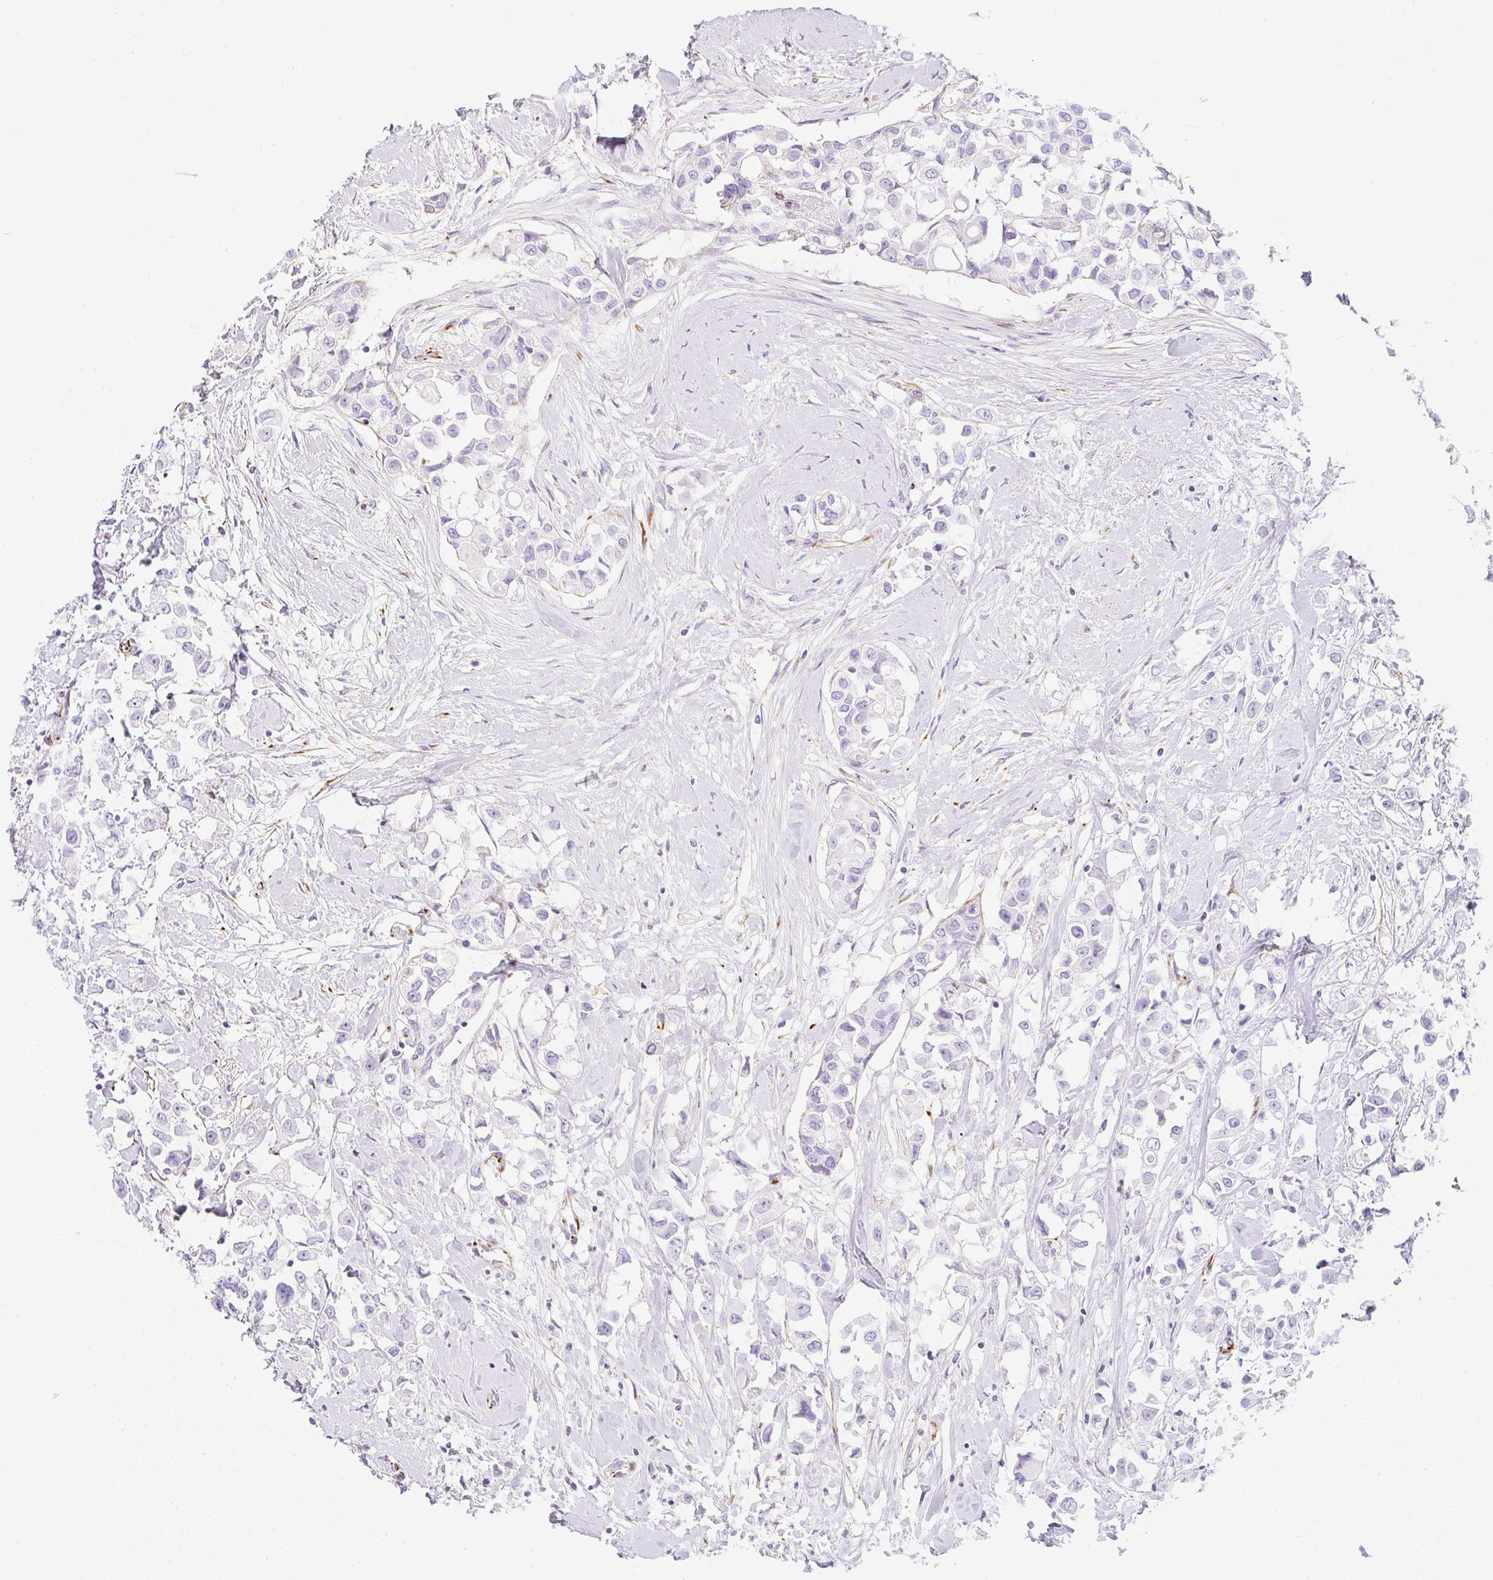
{"staining": {"intensity": "negative", "quantity": "none", "location": "none"}, "tissue": "breast cancer", "cell_type": "Tumor cells", "image_type": "cancer", "snomed": [{"axis": "morphology", "description": "Duct carcinoma"}, {"axis": "topography", "description": "Breast"}], "caption": "DAB (3,3'-diaminobenzidine) immunohistochemical staining of human breast invasive ductal carcinoma displays no significant positivity in tumor cells.", "gene": "ZNF689", "patient": {"sex": "female", "age": 61}}